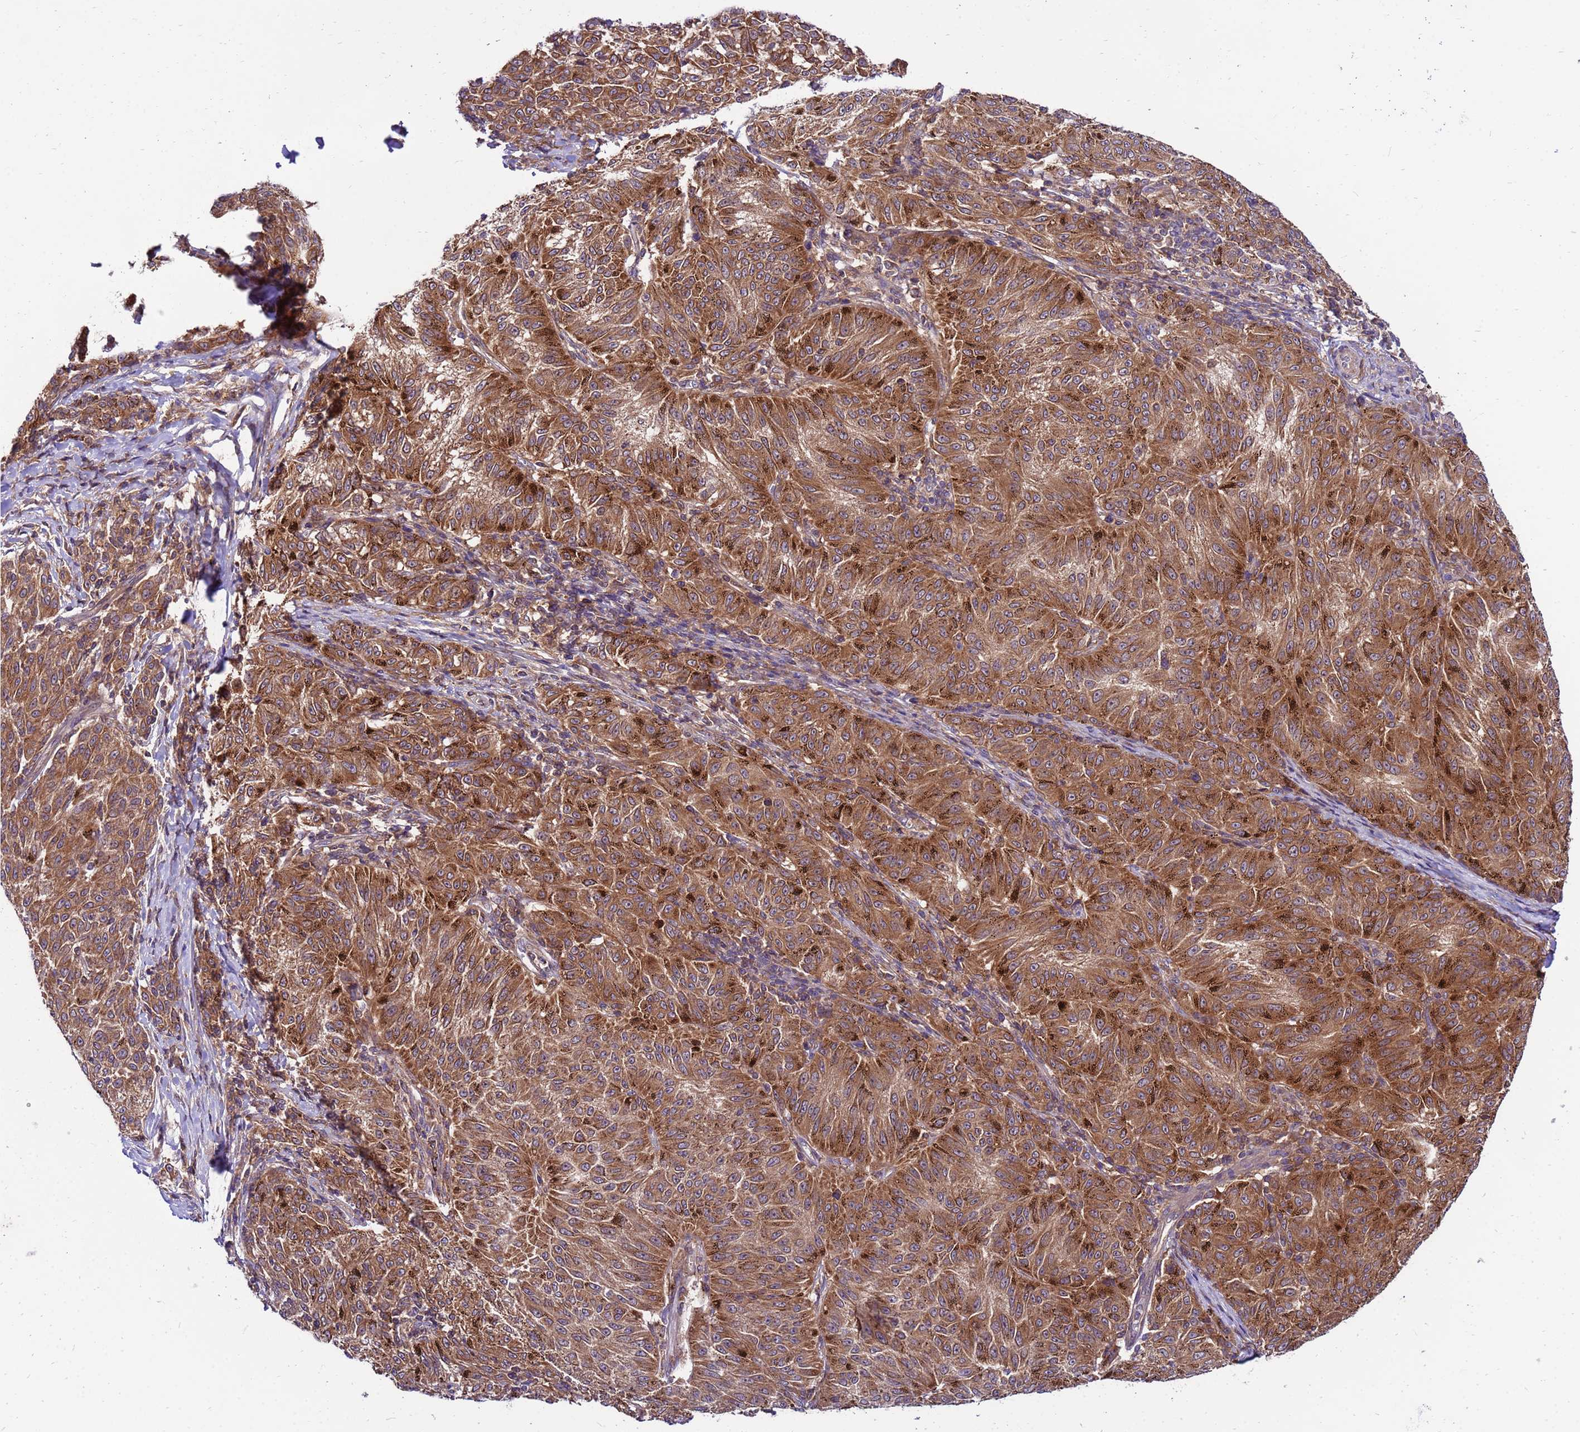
{"staining": {"intensity": "moderate", "quantity": ">75%", "location": "cytoplasmic/membranous"}, "tissue": "melanoma", "cell_type": "Tumor cells", "image_type": "cancer", "snomed": [{"axis": "morphology", "description": "Malignant melanoma, NOS"}, {"axis": "topography", "description": "Skin"}], "caption": "Immunohistochemical staining of human melanoma demonstrates medium levels of moderate cytoplasmic/membranous staining in approximately >75% of tumor cells. The staining was performed using DAB to visualize the protein expression in brown, while the nuclei were stained in blue with hematoxylin (Magnification: 20x).", "gene": "GET3", "patient": {"sex": "female", "age": 72}}